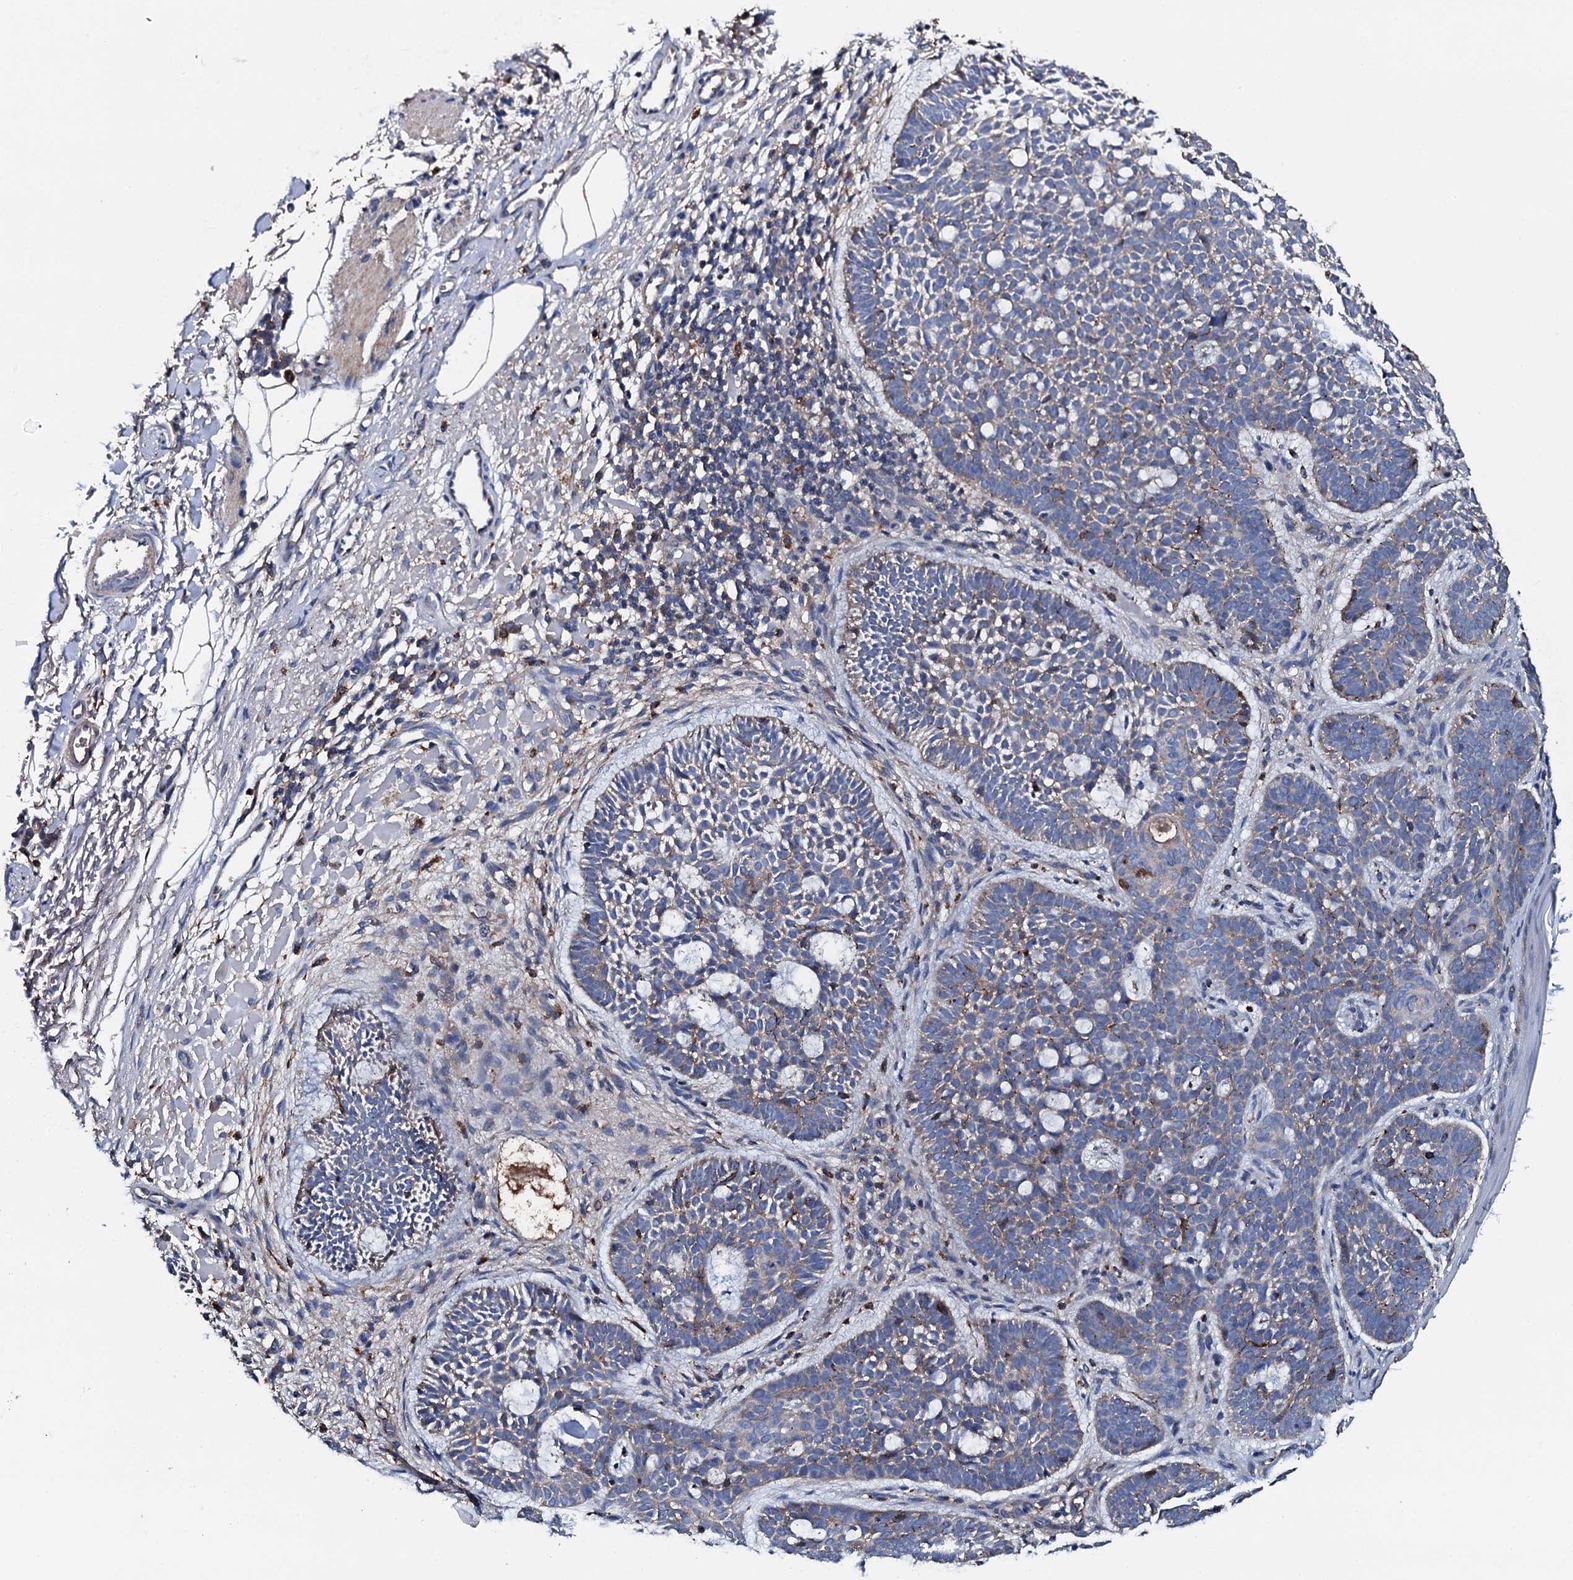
{"staining": {"intensity": "weak", "quantity": "<25%", "location": "cytoplasmic/membranous"}, "tissue": "skin cancer", "cell_type": "Tumor cells", "image_type": "cancer", "snomed": [{"axis": "morphology", "description": "Basal cell carcinoma"}, {"axis": "topography", "description": "Skin"}], "caption": "High power microscopy histopathology image of an IHC histopathology image of skin cancer (basal cell carcinoma), revealing no significant staining in tumor cells. (DAB (3,3'-diaminobenzidine) IHC visualized using brightfield microscopy, high magnification).", "gene": "NEK1", "patient": {"sex": "male", "age": 85}}